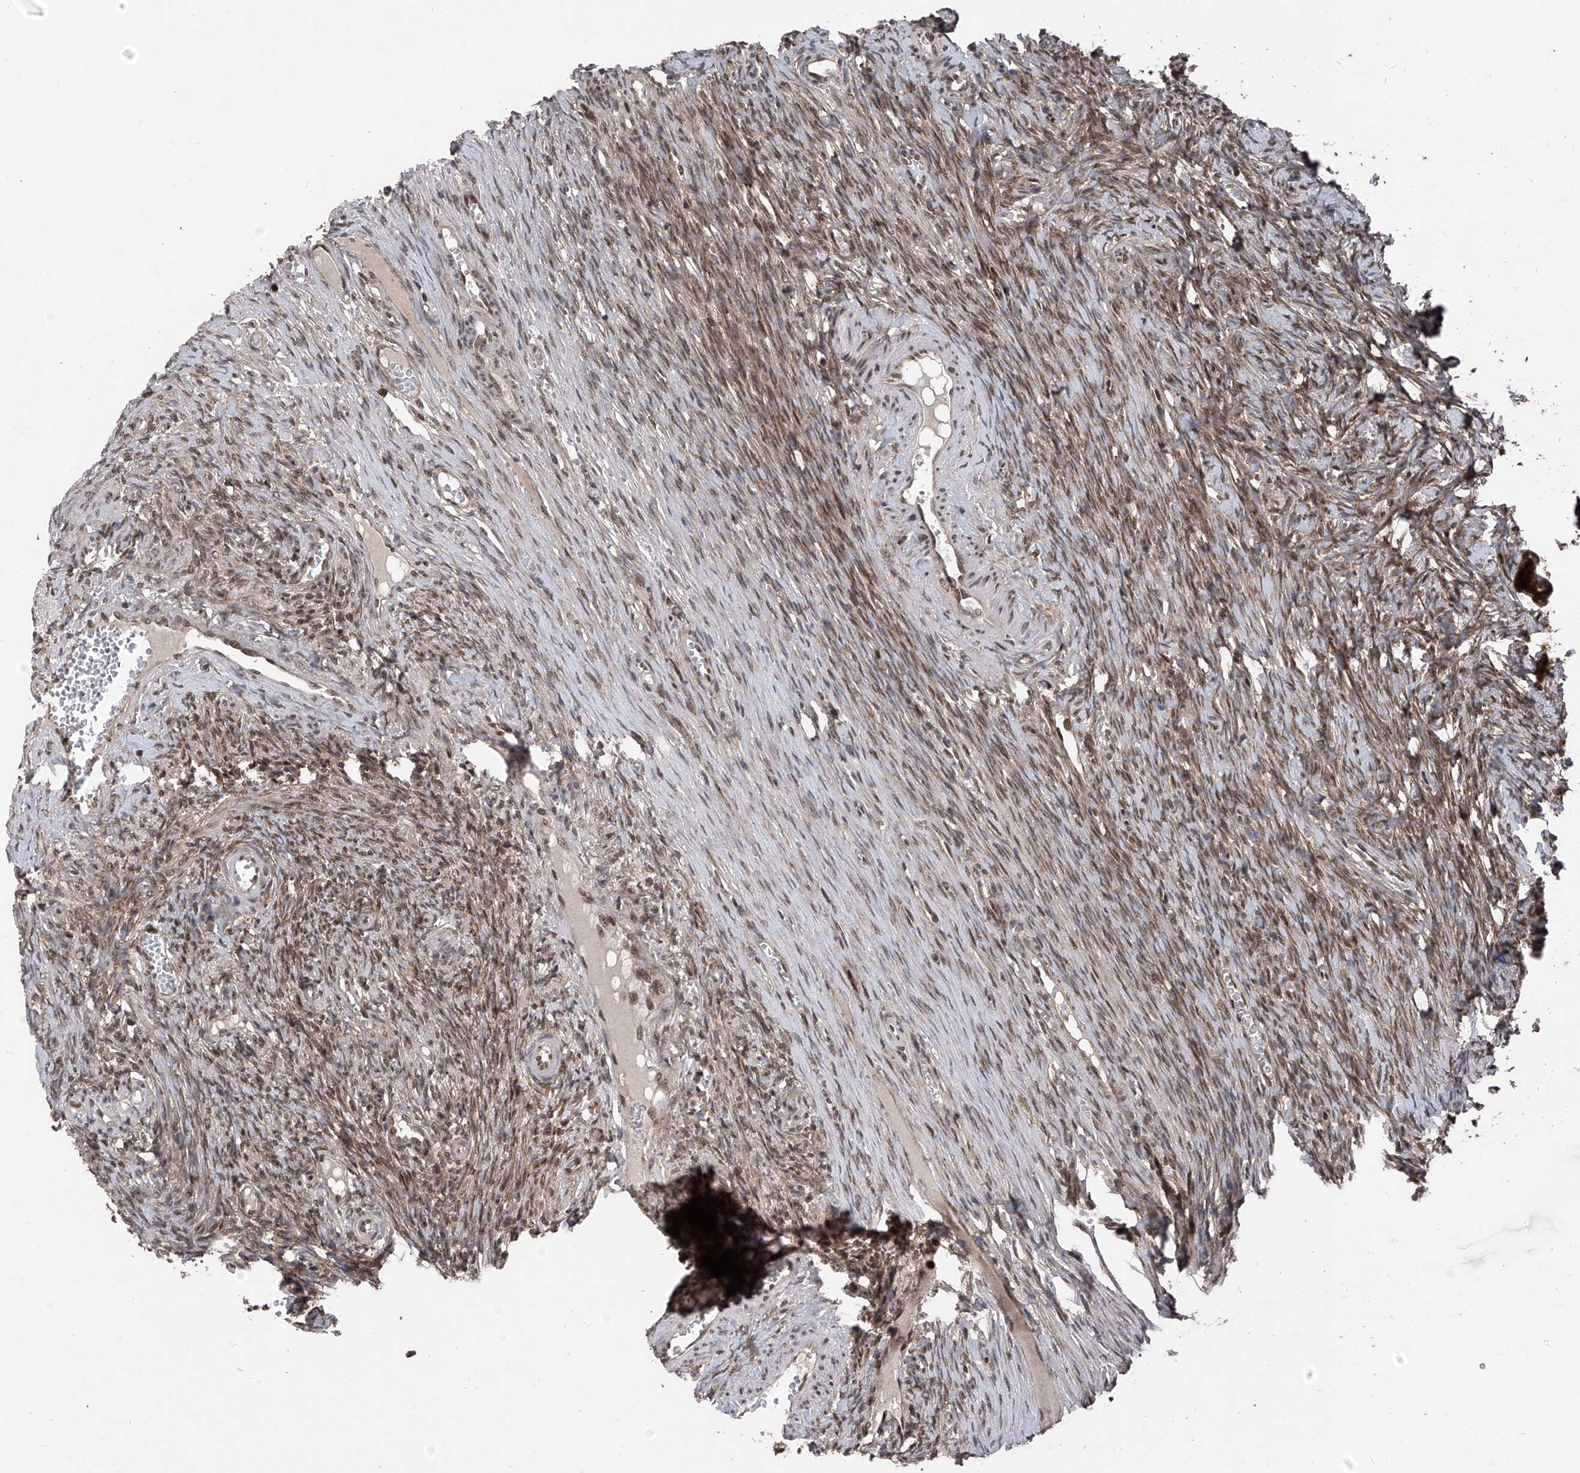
{"staining": {"intensity": "moderate", "quantity": ">75%", "location": "nuclear"}, "tissue": "ovary", "cell_type": "Ovarian stroma cells", "image_type": "normal", "snomed": [{"axis": "morphology", "description": "Adenocarcinoma, NOS"}, {"axis": "topography", "description": "Endometrium"}], "caption": "IHC (DAB) staining of unremarkable ovary reveals moderate nuclear protein positivity in approximately >75% of ovarian stroma cells. The staining is performed using DAB brown chromogen to label protein expression. The nuclei are counter-stained blue using hematoxylin.", "gene": "DNAJC9", "patient": {"sex": "female", "age": 32}}